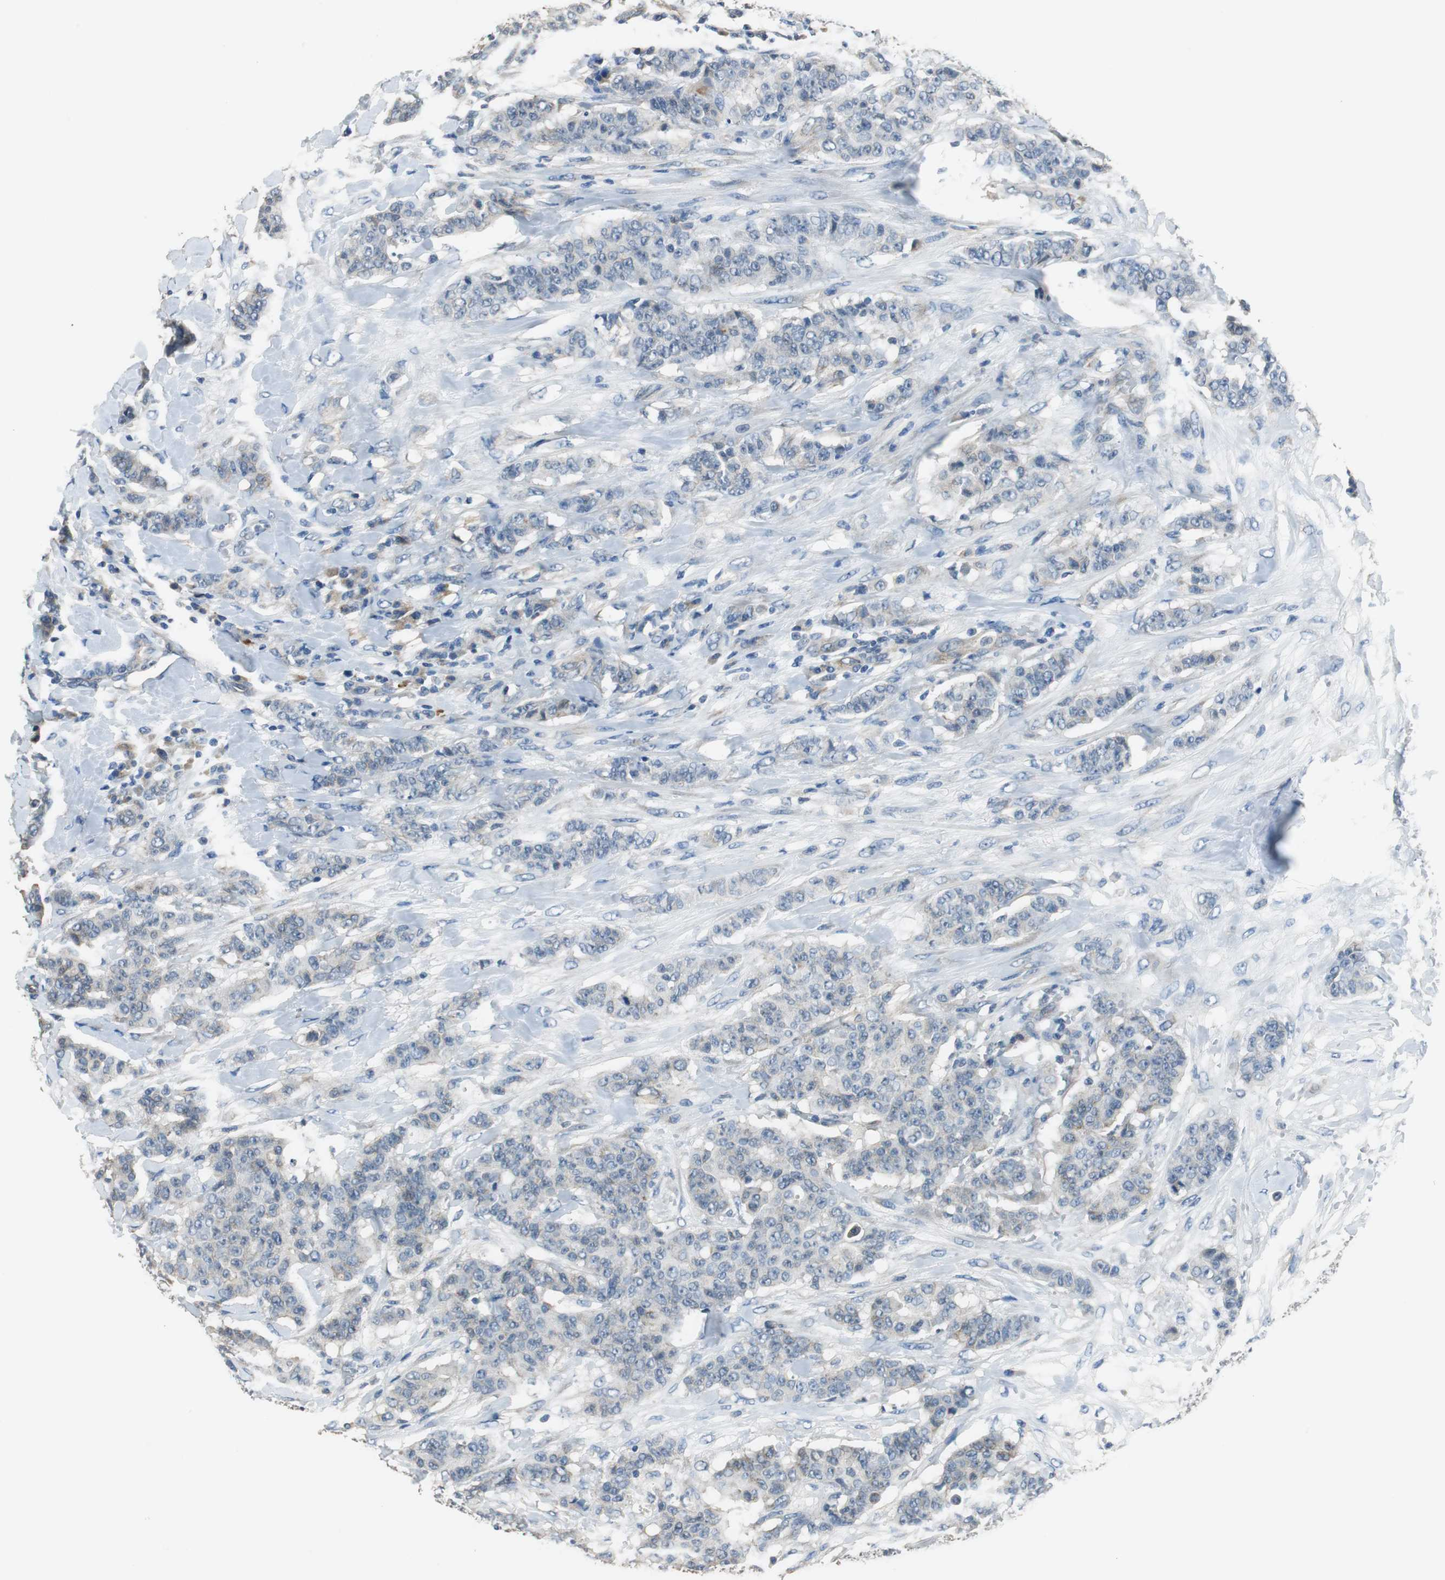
{"staining": {"intensity": "weak", "quantity": "<25%", "location": "cytoplasmic/membranous"}, "tissue": "breast cancer", "cell_type": "Tumor cells", "image_type": "cancer", "snomed": [{"axis": "morphology", "description": "Duct carcinoma"}, {"axis": "topography", "description": "Breast"}], "caption": "An immunohistochemistry image of breast cancer is shown. There is no staining in tumor cells of breast cancer.", "gene": "MTIF2", "patient": {"sex": "female", "age": 40}}